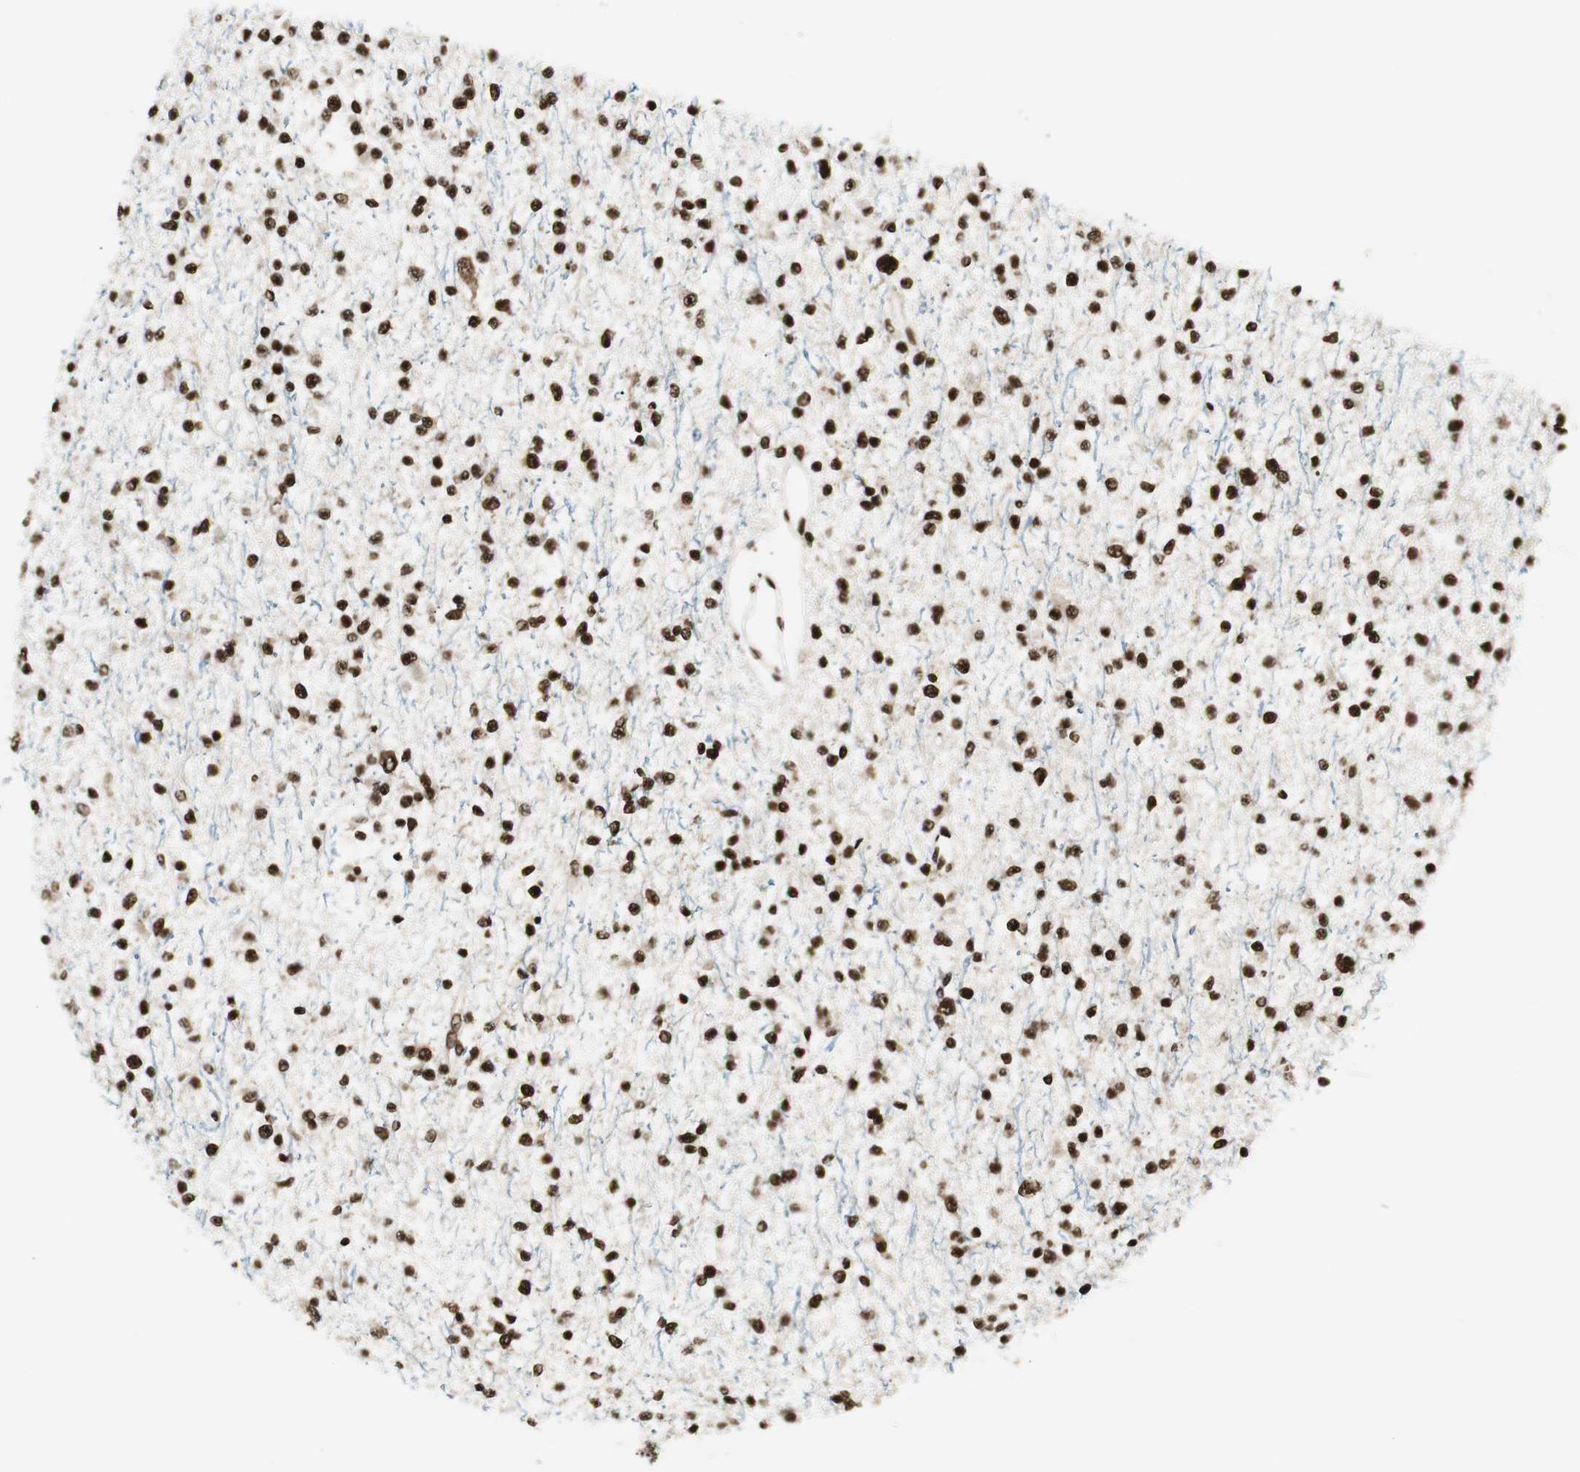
{"staining": {"intensity": "strong", "quantity": ">75%", "location": "nuclear"}, "tissue": "glioma", "cell_type": "Tumor cells", "image_type": "cancer", "snomed": [{"axis": "morphology", "description": "Glioma, malignant, Low grade"}, {"axis": "topography", "description": "Brain"}], "caption": "Approximately >75% of tumor cells in malignant glioma (low-grade) display strong nuclear protein positivity as visualized by brown immunohistochemical staining.", "gene": "EWSR1", "patient": {"sex": "female", "age": 22}}